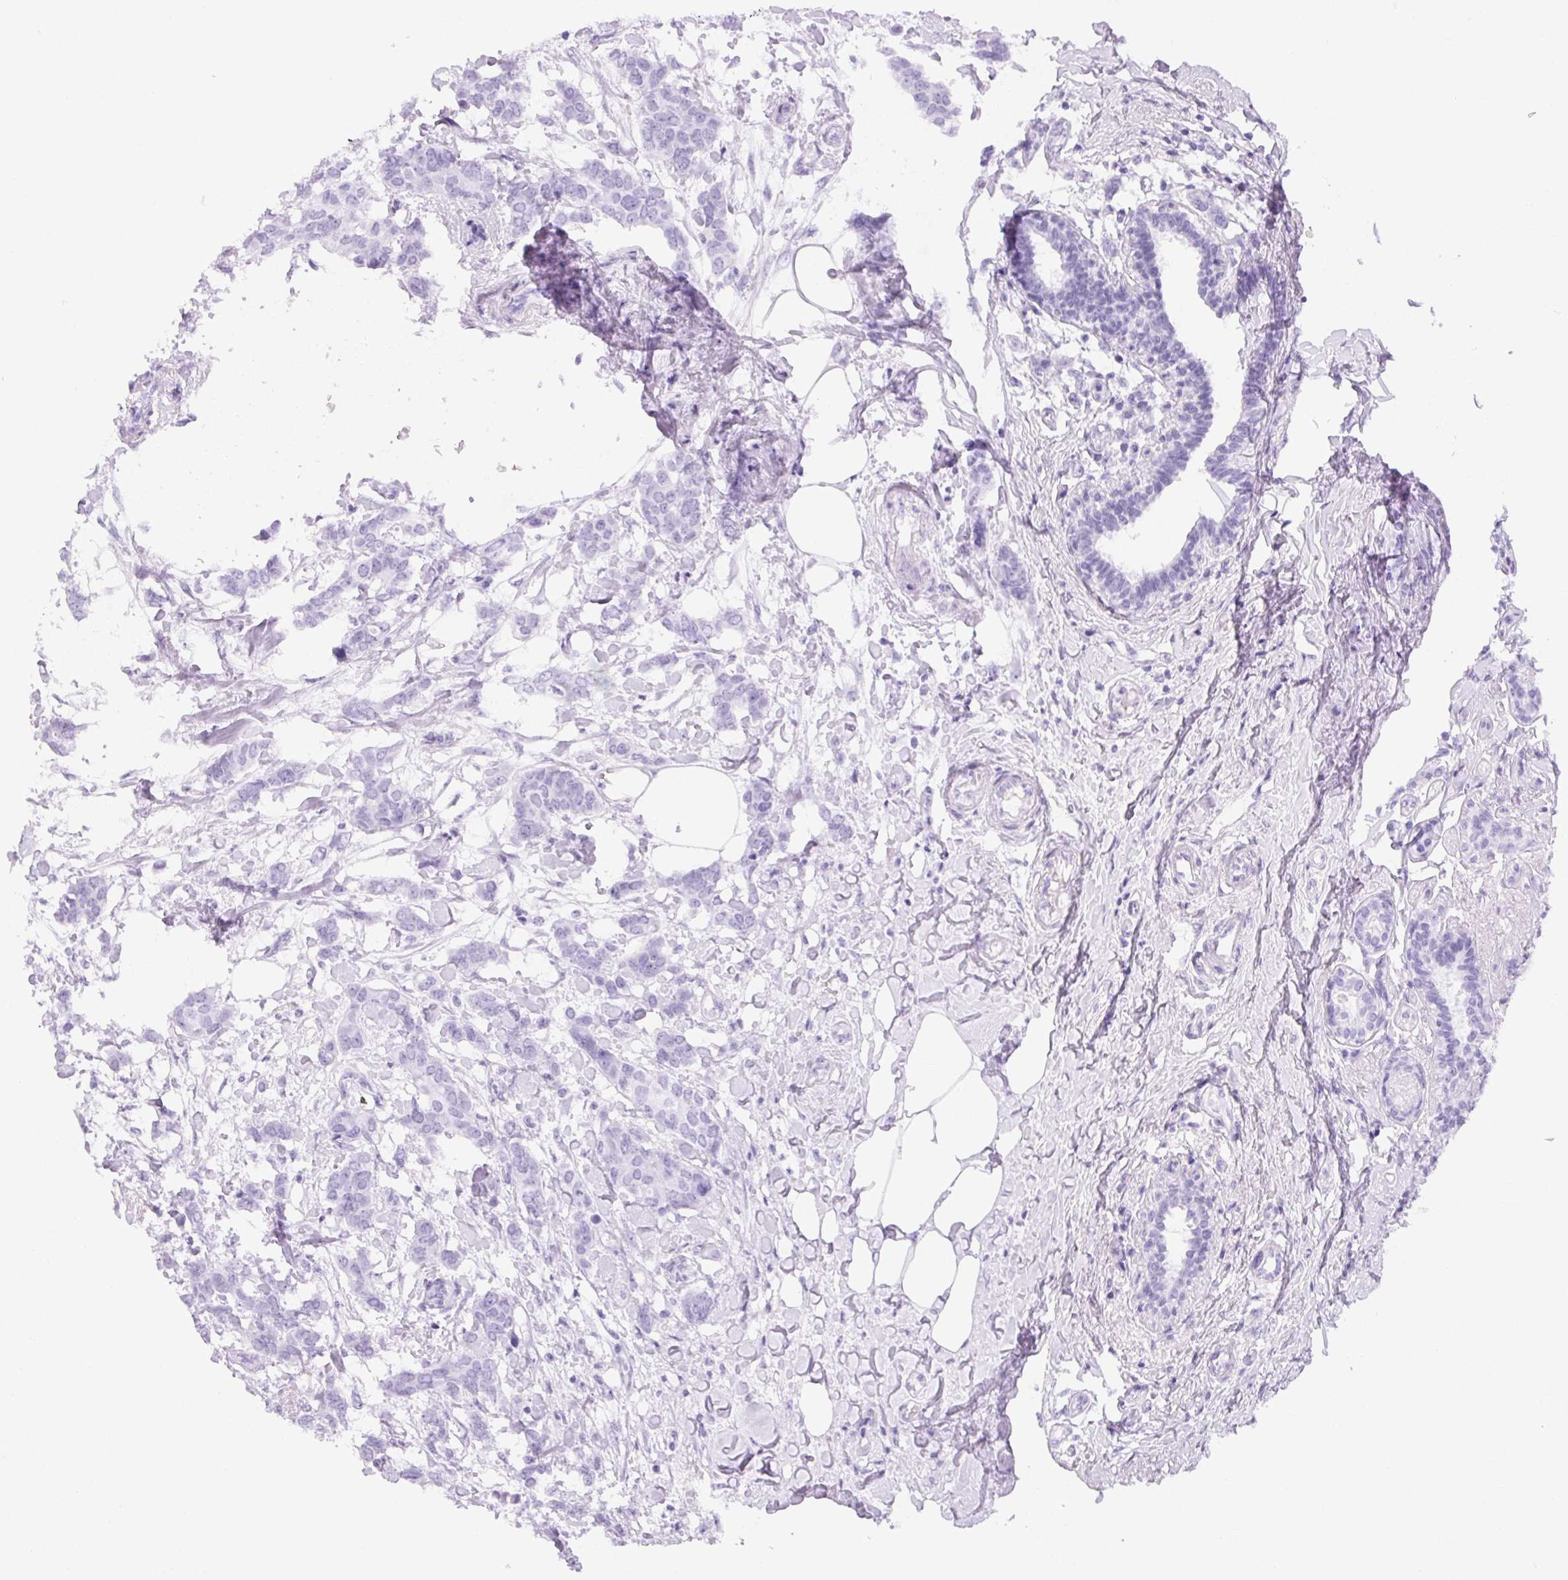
{"staining": {"intensity": "negative", "quantity": "none", "location": "none"}, "tissue": "breast cancer", "cell_type": "Tumor cells", "image_type": "cancer", "snomed": [{"axis": "morphology", "description": "Duct carcinoma"}, {"axis": "topography", "description": "Breast"}], "caption": "A photomicrograph of breast cancer (intraductal carcinoma) stained for a protein demonstrates no brown staining in tumor cells.", "gene": "ASGR2", "patient": {"sex": "female", "age": 62}}